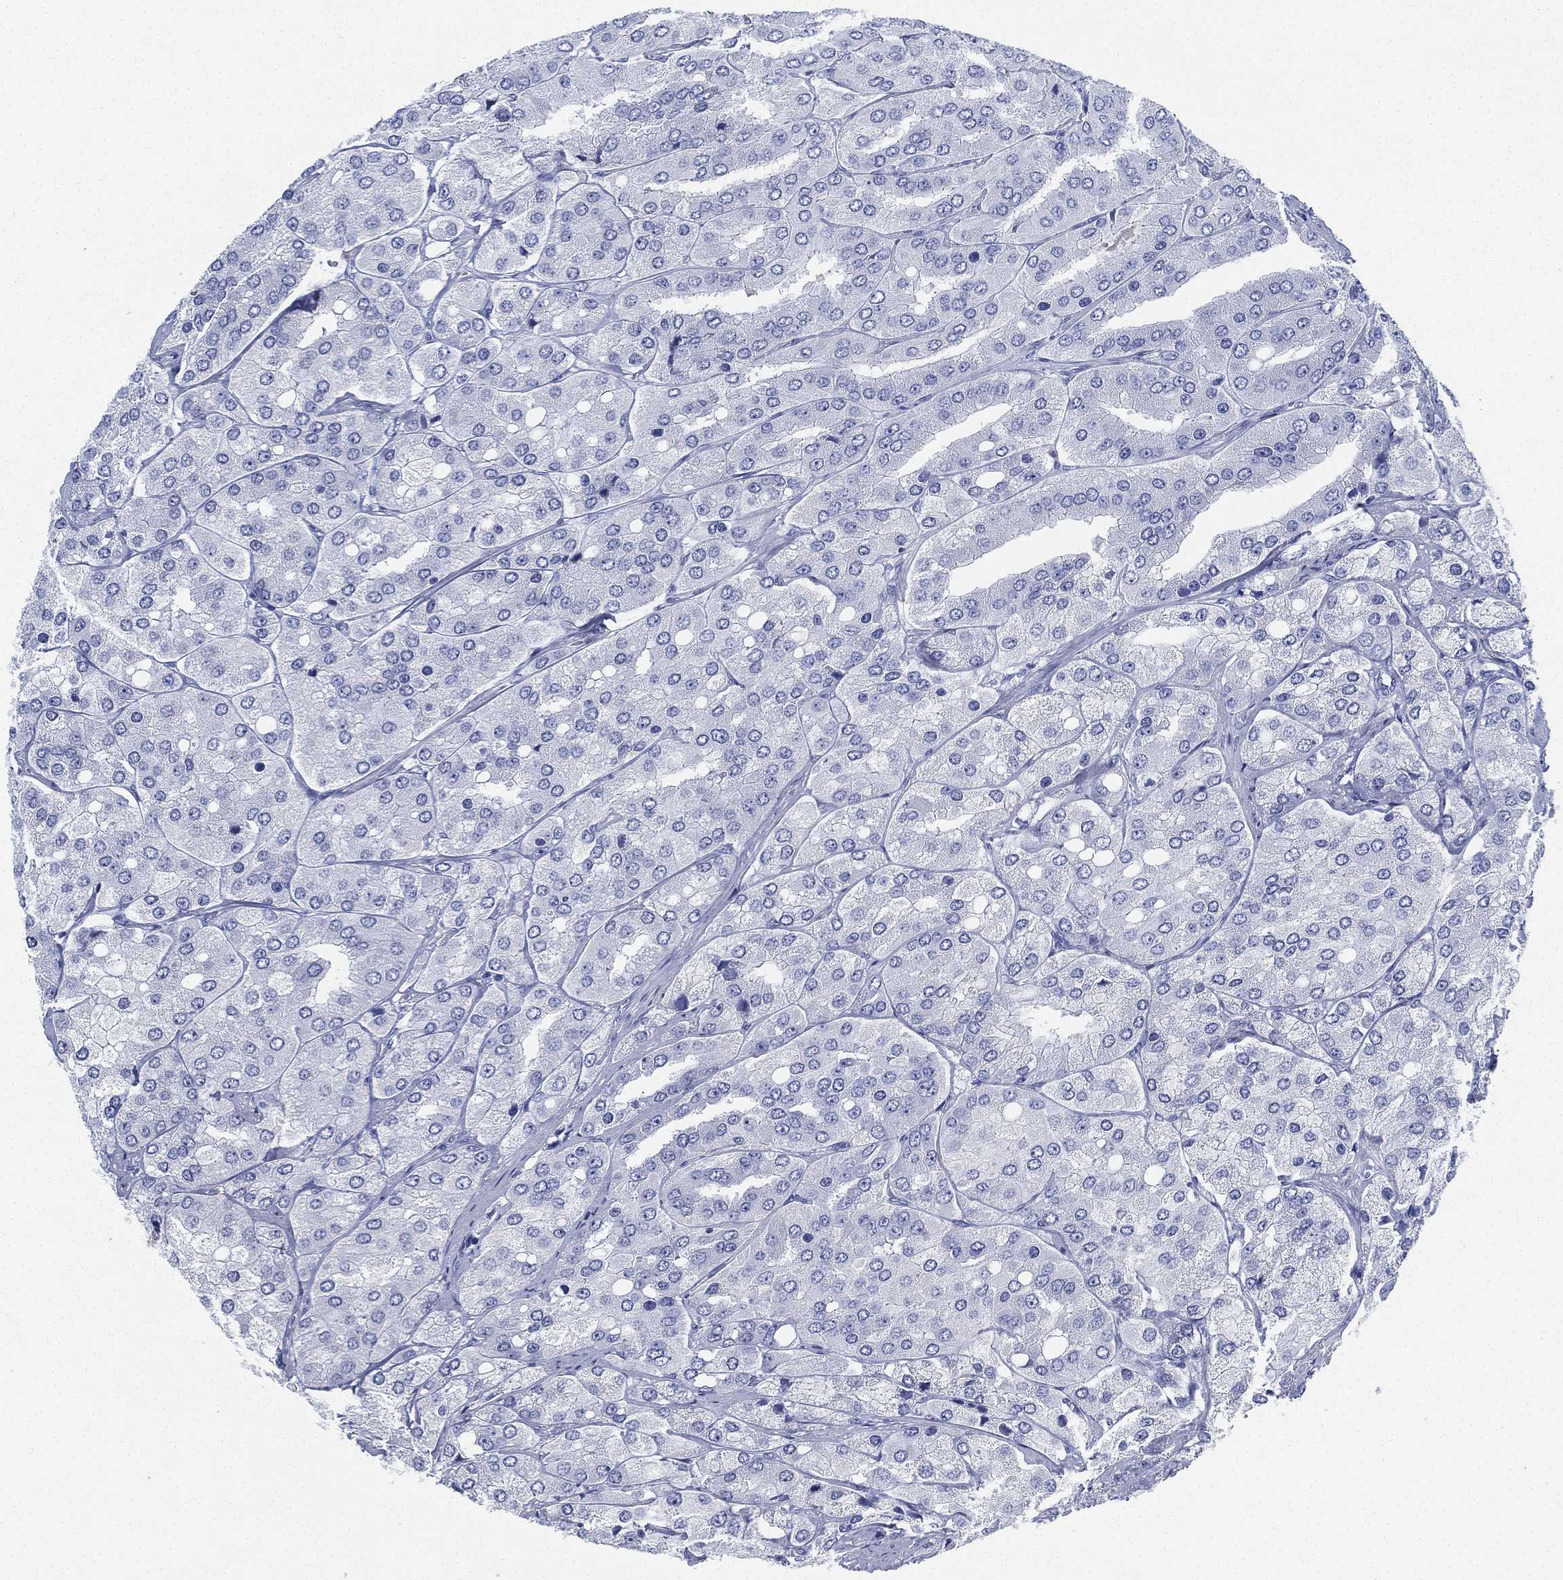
{"staining": {"intensity": "negative", "quantity": "none", "location": "none"}, "tissue": "prostate cancer", "cell_type": "Tumor cells", "image_type": "cancer", "snomed": [{"axis": "morphology", "description": "Adenocarcinoma, Low grade"}, {"axis": "topography", "description": "Prostate"}], "caption": "Immunohistochemistry of human prostate cancer displays no expression in tumor cells. (Stains: DAB (3,3'-diaminobenzidine) immunohistochemistry (IHC) with hematoxylin counter stain, Microscopy: brightfield microscopy at high magnification).", "gene": "DEFB121", "patient": {"sex": "male", "age": 69}}